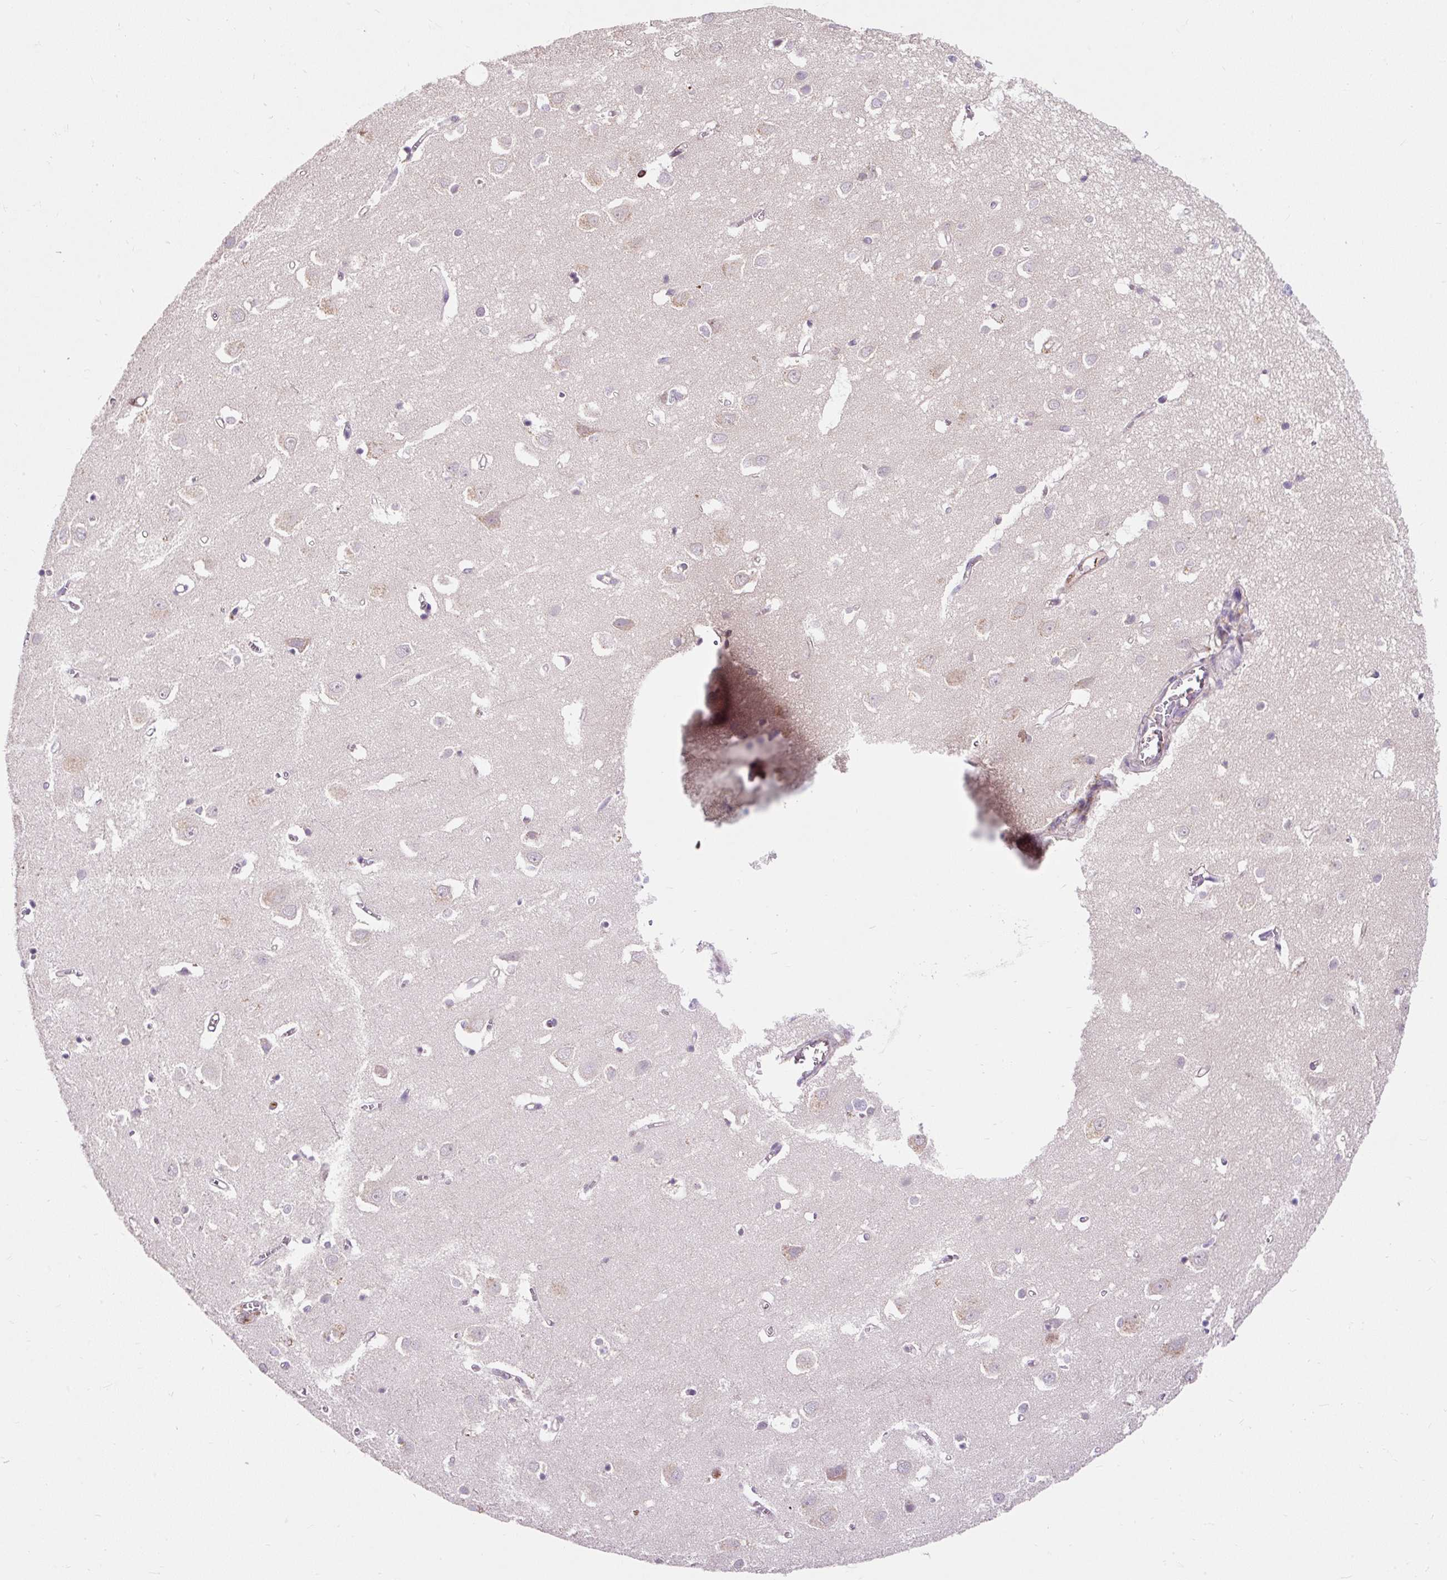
{"staining": {"intensity": "moderate", "quantity": "<25%", "location": "cytoplasmic/membranous"}, "tissue": "cerebral cortex", "cell_type": "Endothelial cells", "image_type": "normal", "snomed": [{"axis": "morphology", "description": "Normal tissue, NOS"}, {"axis": "topography", "description": "Cerebral cortex"}], "caption": "Human cerebral cortex stained with a protein marker demonstrates moderate staining in endothelial cells.", "gene": "CISD3", "patient": {"sex": "male", "age": 70}}